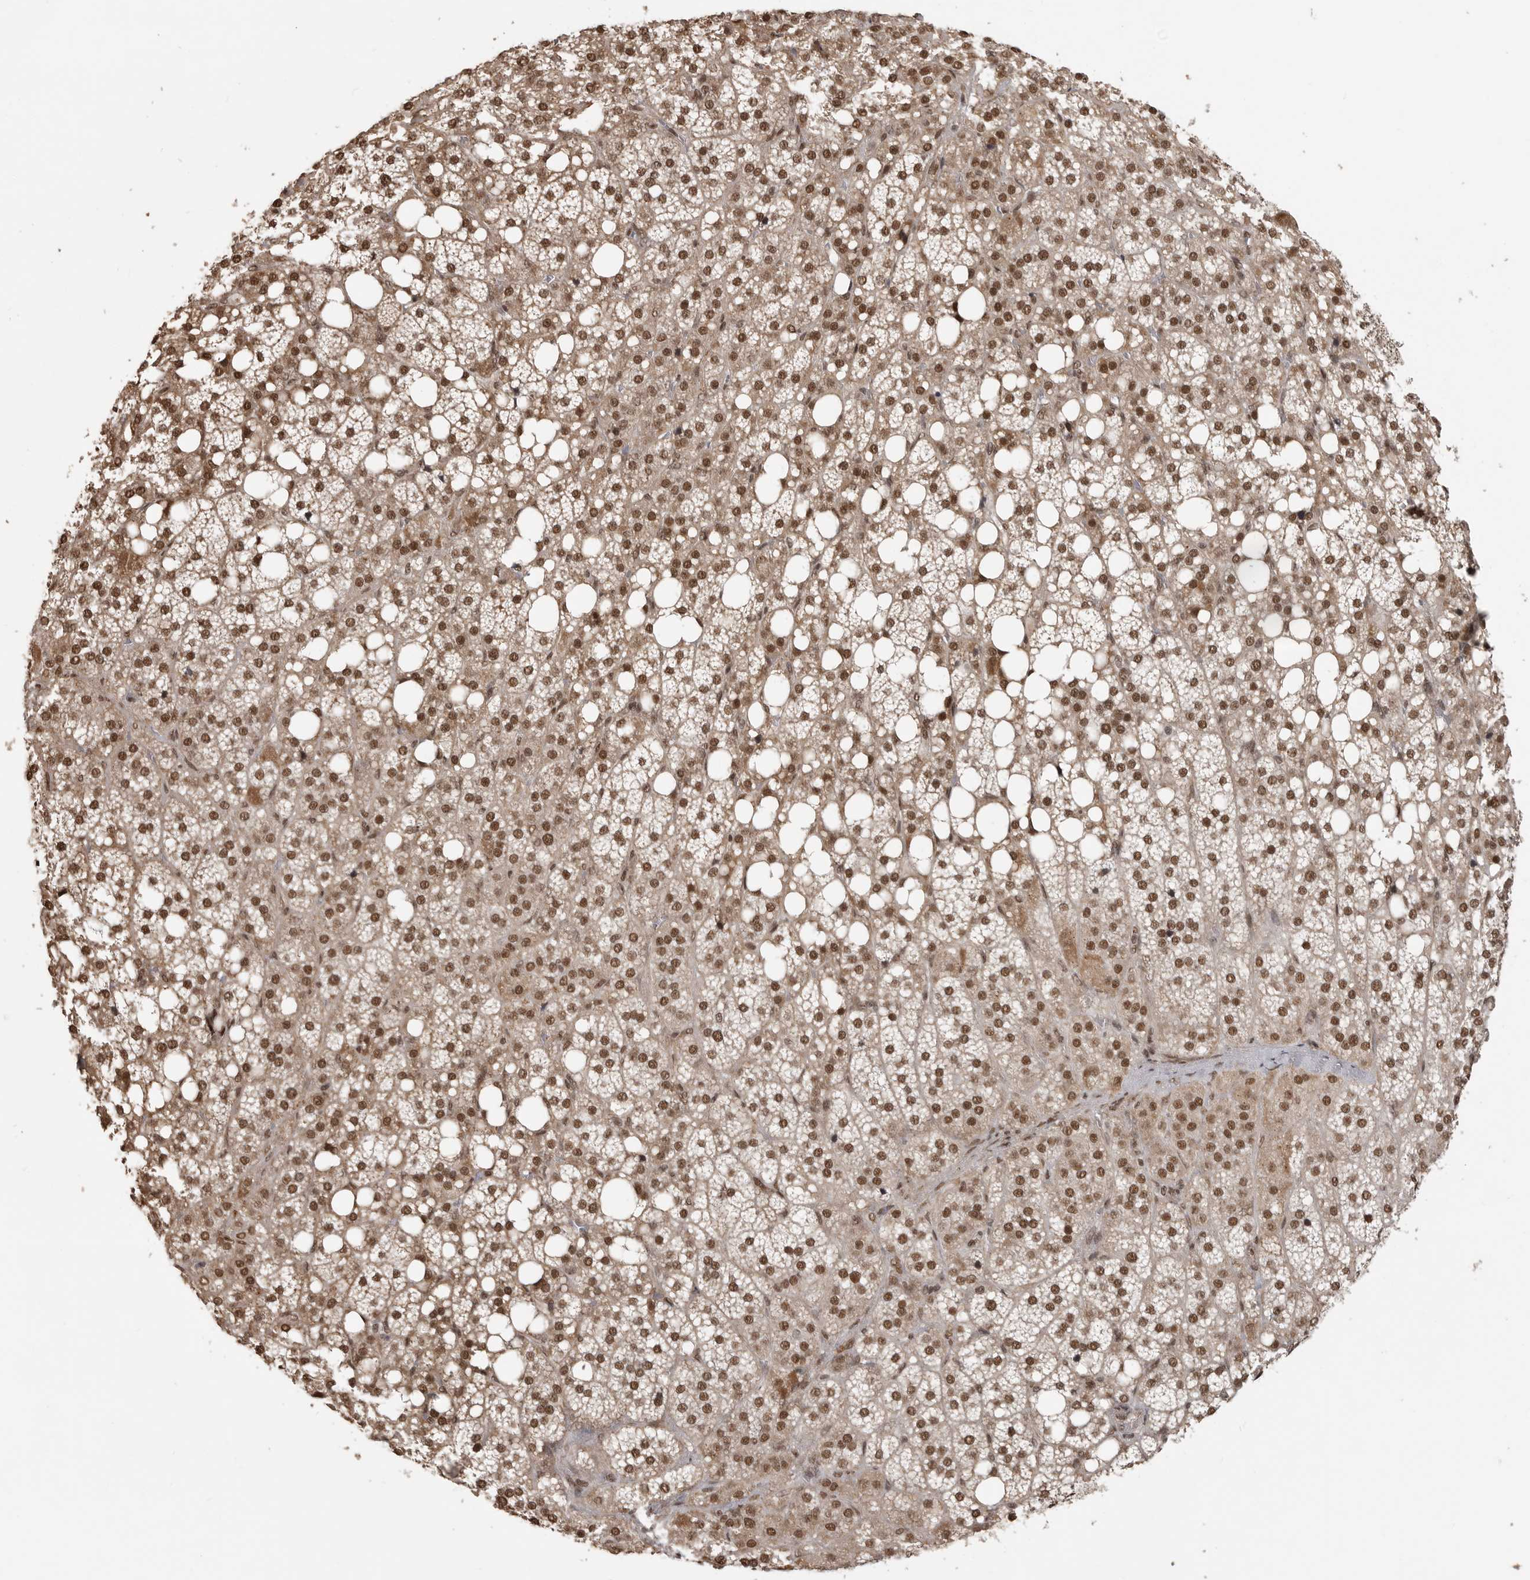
{"staining": {"intensity": "strong", "quantity": ">75%", "location": "cytoplasmic/membranous,nuclear"}, "tissue": "adrenal gland", "cell_type": "Glandular cells", "image_type": "normal", "snomed": [{"axis": "morphology", "description": "Normal tissue, NOS"}, {"axis": "topography", "description": "Adrenal gland"}], "caption": "Protein staining reveals strong cytoplasmic/membranous,nuclear expression in about >75% of glandular cells in benign adrenal gland.", "gene": "CBLL1", "patient": {"sex": "female", "age": 59}}